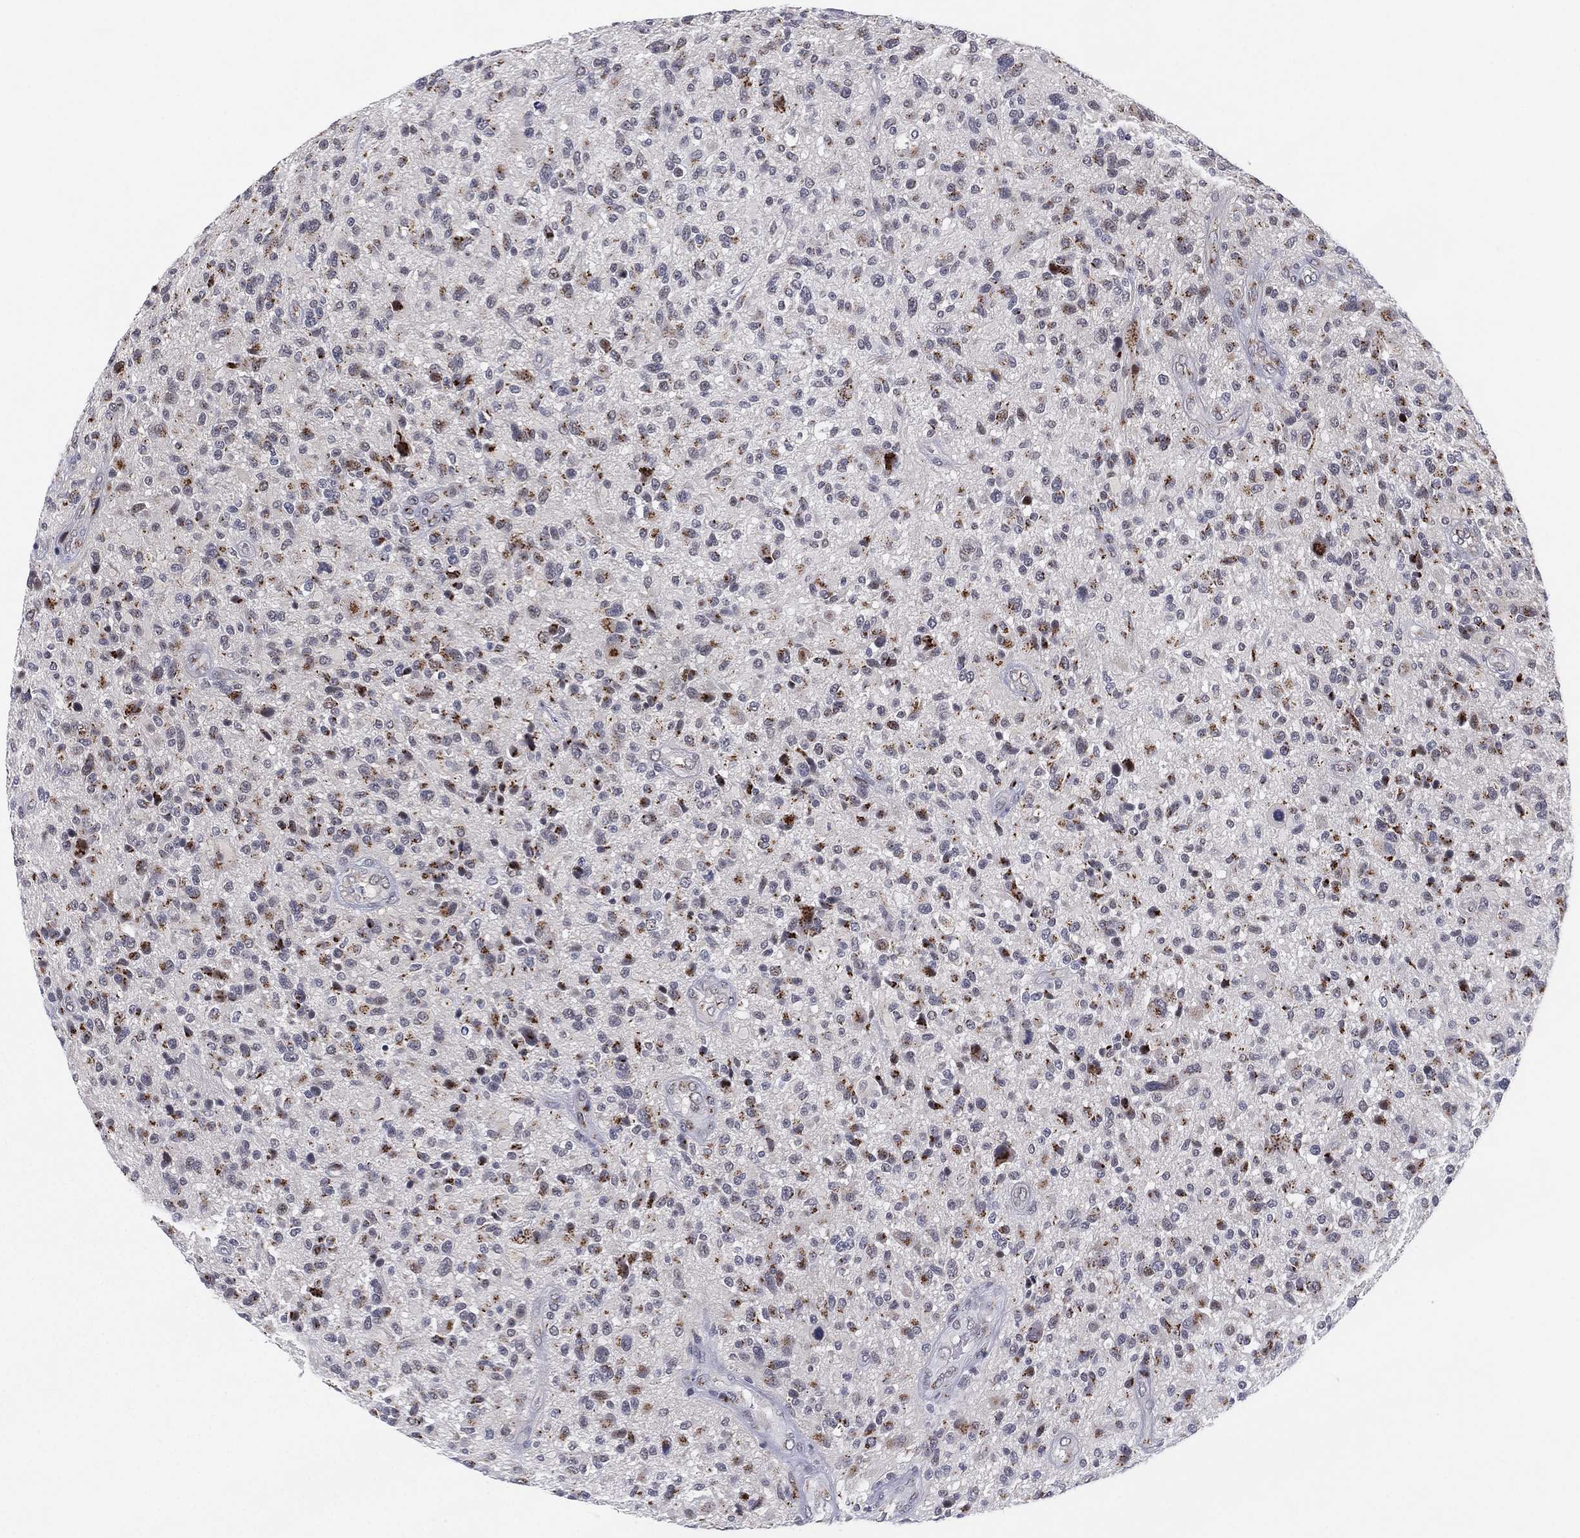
{"staining": {"intensity": "moderate", "quantity": "<25%", "location": "cytoplasmic/membranous"}, "tissue": "glioma", "cell_type": "Tumor cells", "image_type": "cancer", "snomed": [{"axis": "morphology", "description": "Glioma, malignant, High grade"}, {"axis": "topography", "description": "Brain"}], "caption": "Protein expression by immunohistochemistry shows moderate cytoplasmic/membranous positivity in about <25% of tumor cells in glioma.", "gene": "CD177", "patient": {"sex": "male", "age": 47}}